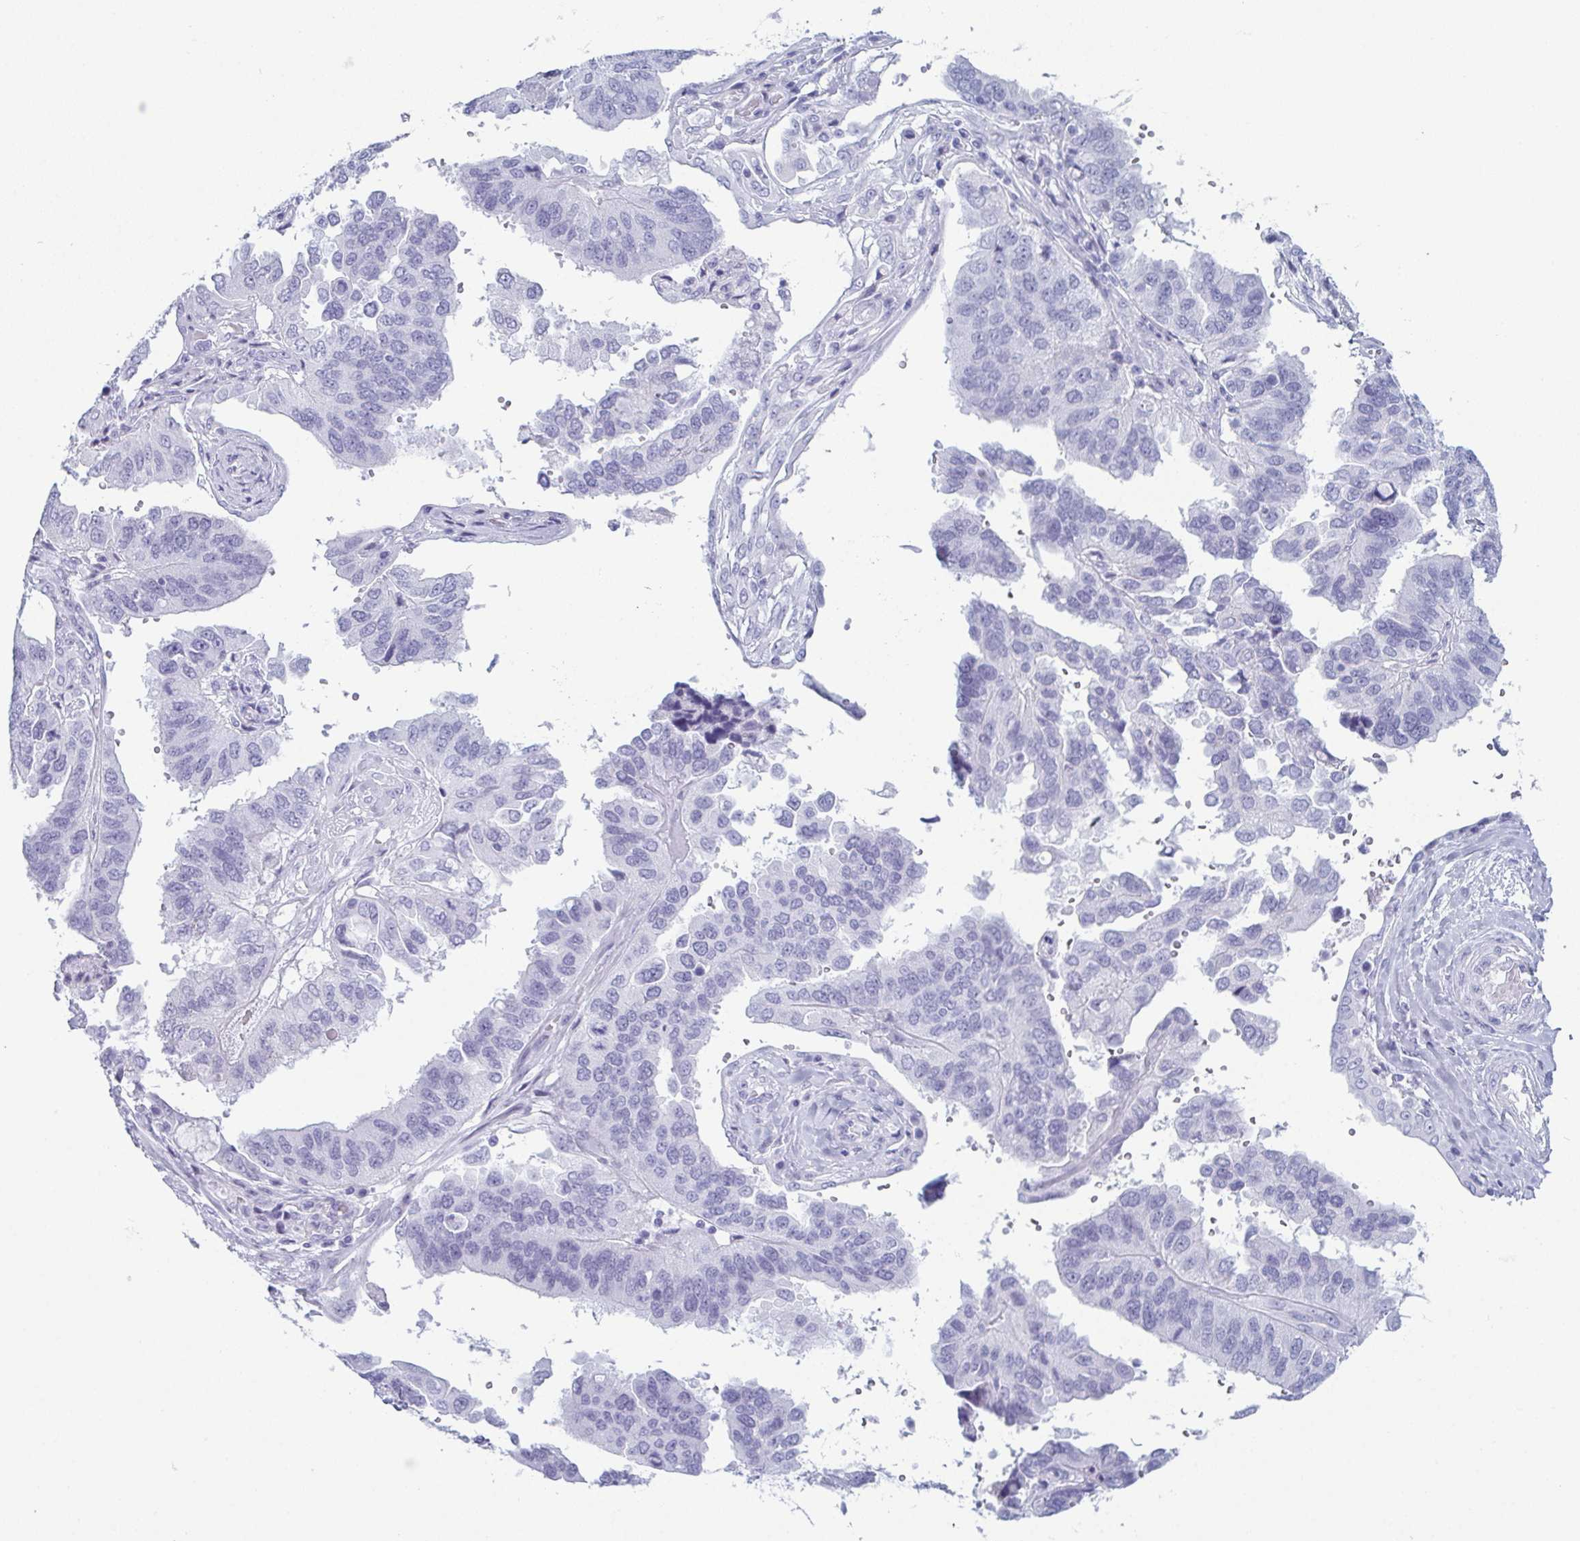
{"staining": {"intensity": "negative", "quantity": "none", "location": "none"}, "tissue": "ovarian cancer", "cell_type": "Tumor cells", "image_type": "cancer", "snomed": [{"axis": "morphology", "description": "Cystadenocarcinoma, serous, NOS"}, {"axis": "topography", "description": "Ovary"}], "caption": "IHC histopathology image of neoplastic tissue: human ovarian cancer stained with DAB (3,3'-diaminobenzidine) shows no significant protein staining in tumor cells.", "gene": "ENKUR", "patient": {"sex": "female", "age": 79}}